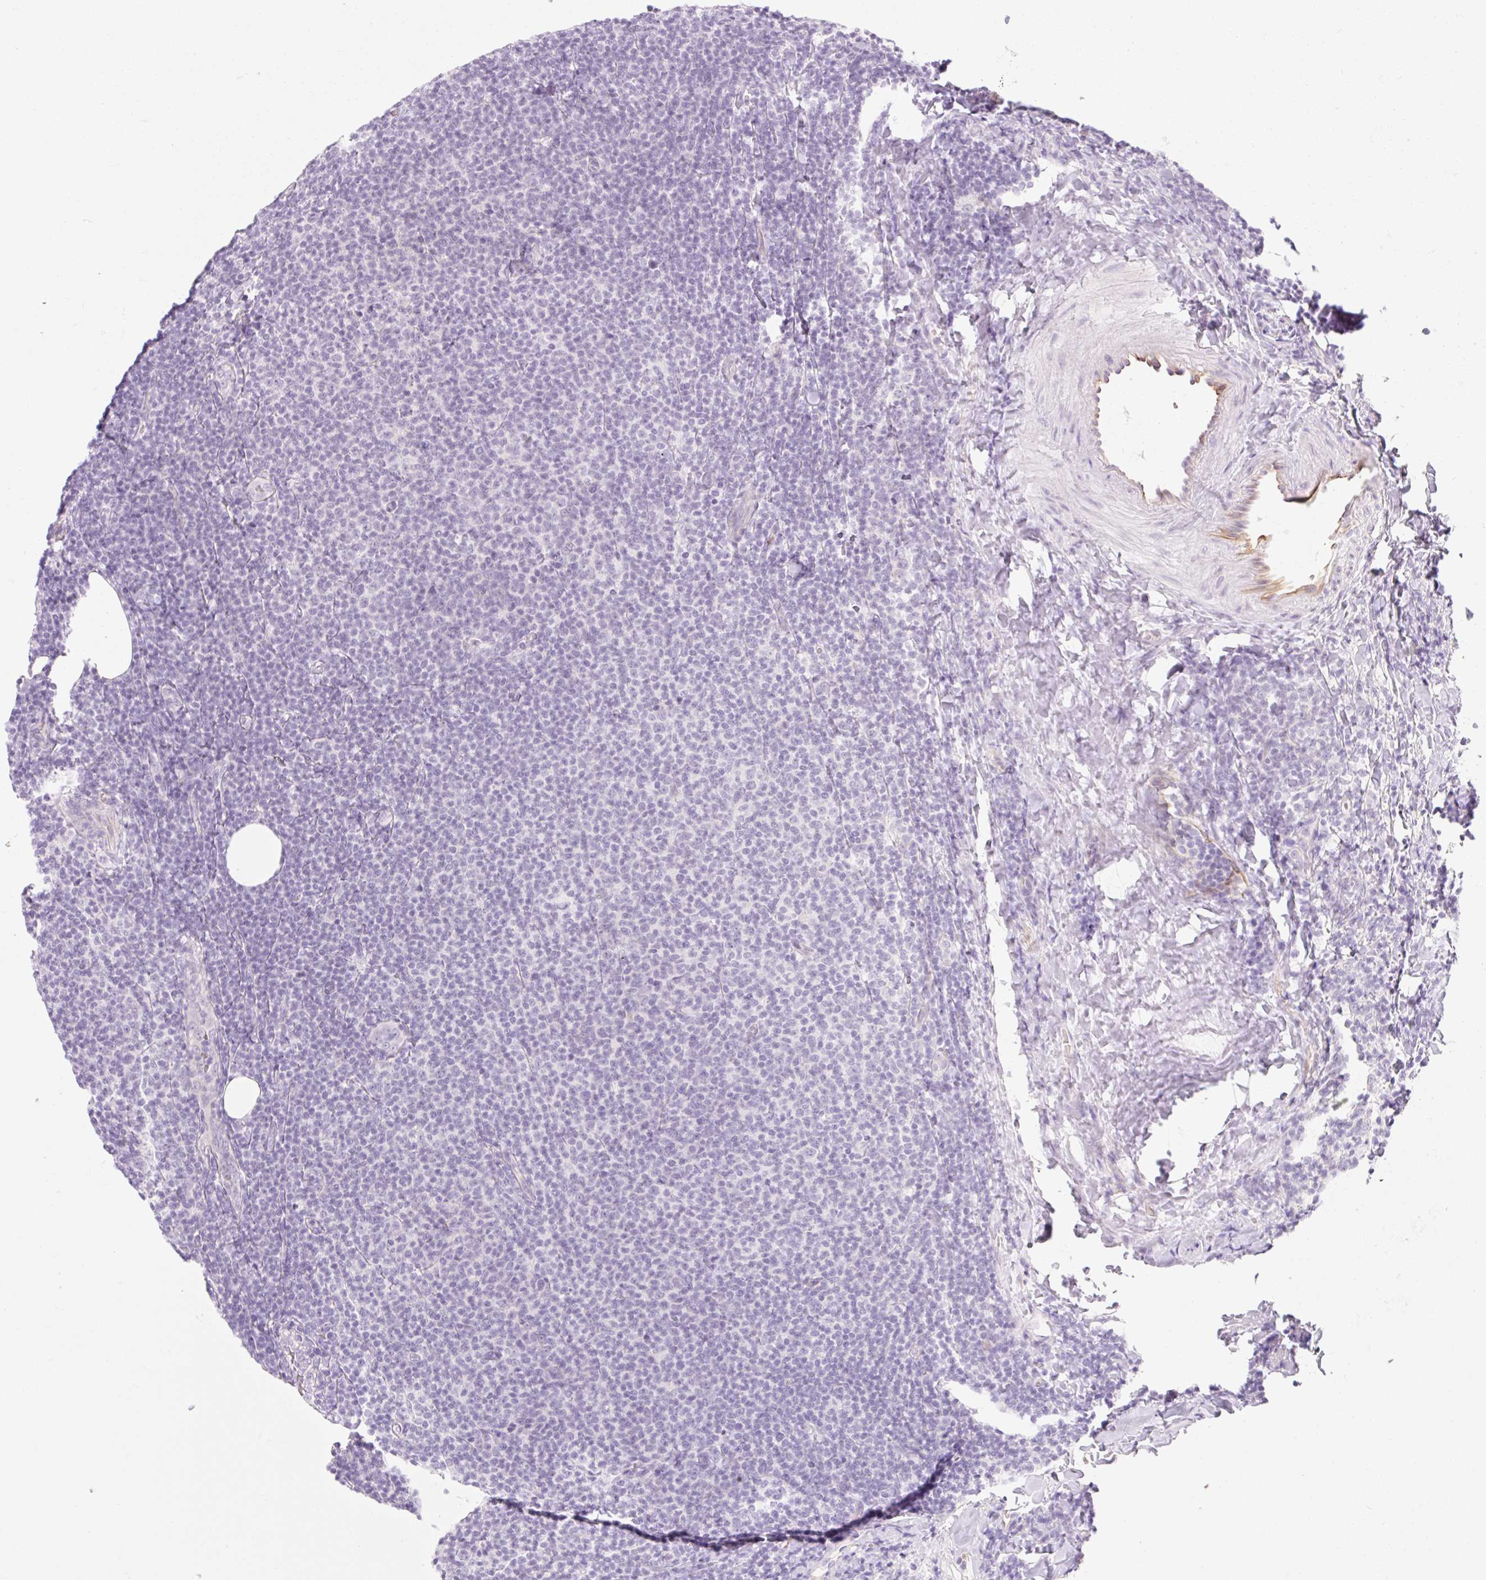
{"staining": {"intensity": "negative", "quantity": "none", "location": "none"}, "tissue": "lymphoma", "cell_type": "Tumor cells", "image_type": "cancer", "snomed": [{"axis": "morphology", "description": "Malignant lymphoma, non-Hodgkin's type, Low grade"}, {"axis": "topography", "description": "Lymph node"}], "caption": "There is no significant positivity in tumor cells of lymphoma.", "gene": "TAF1L", "patient": {"sex": "male", "age": 66}}